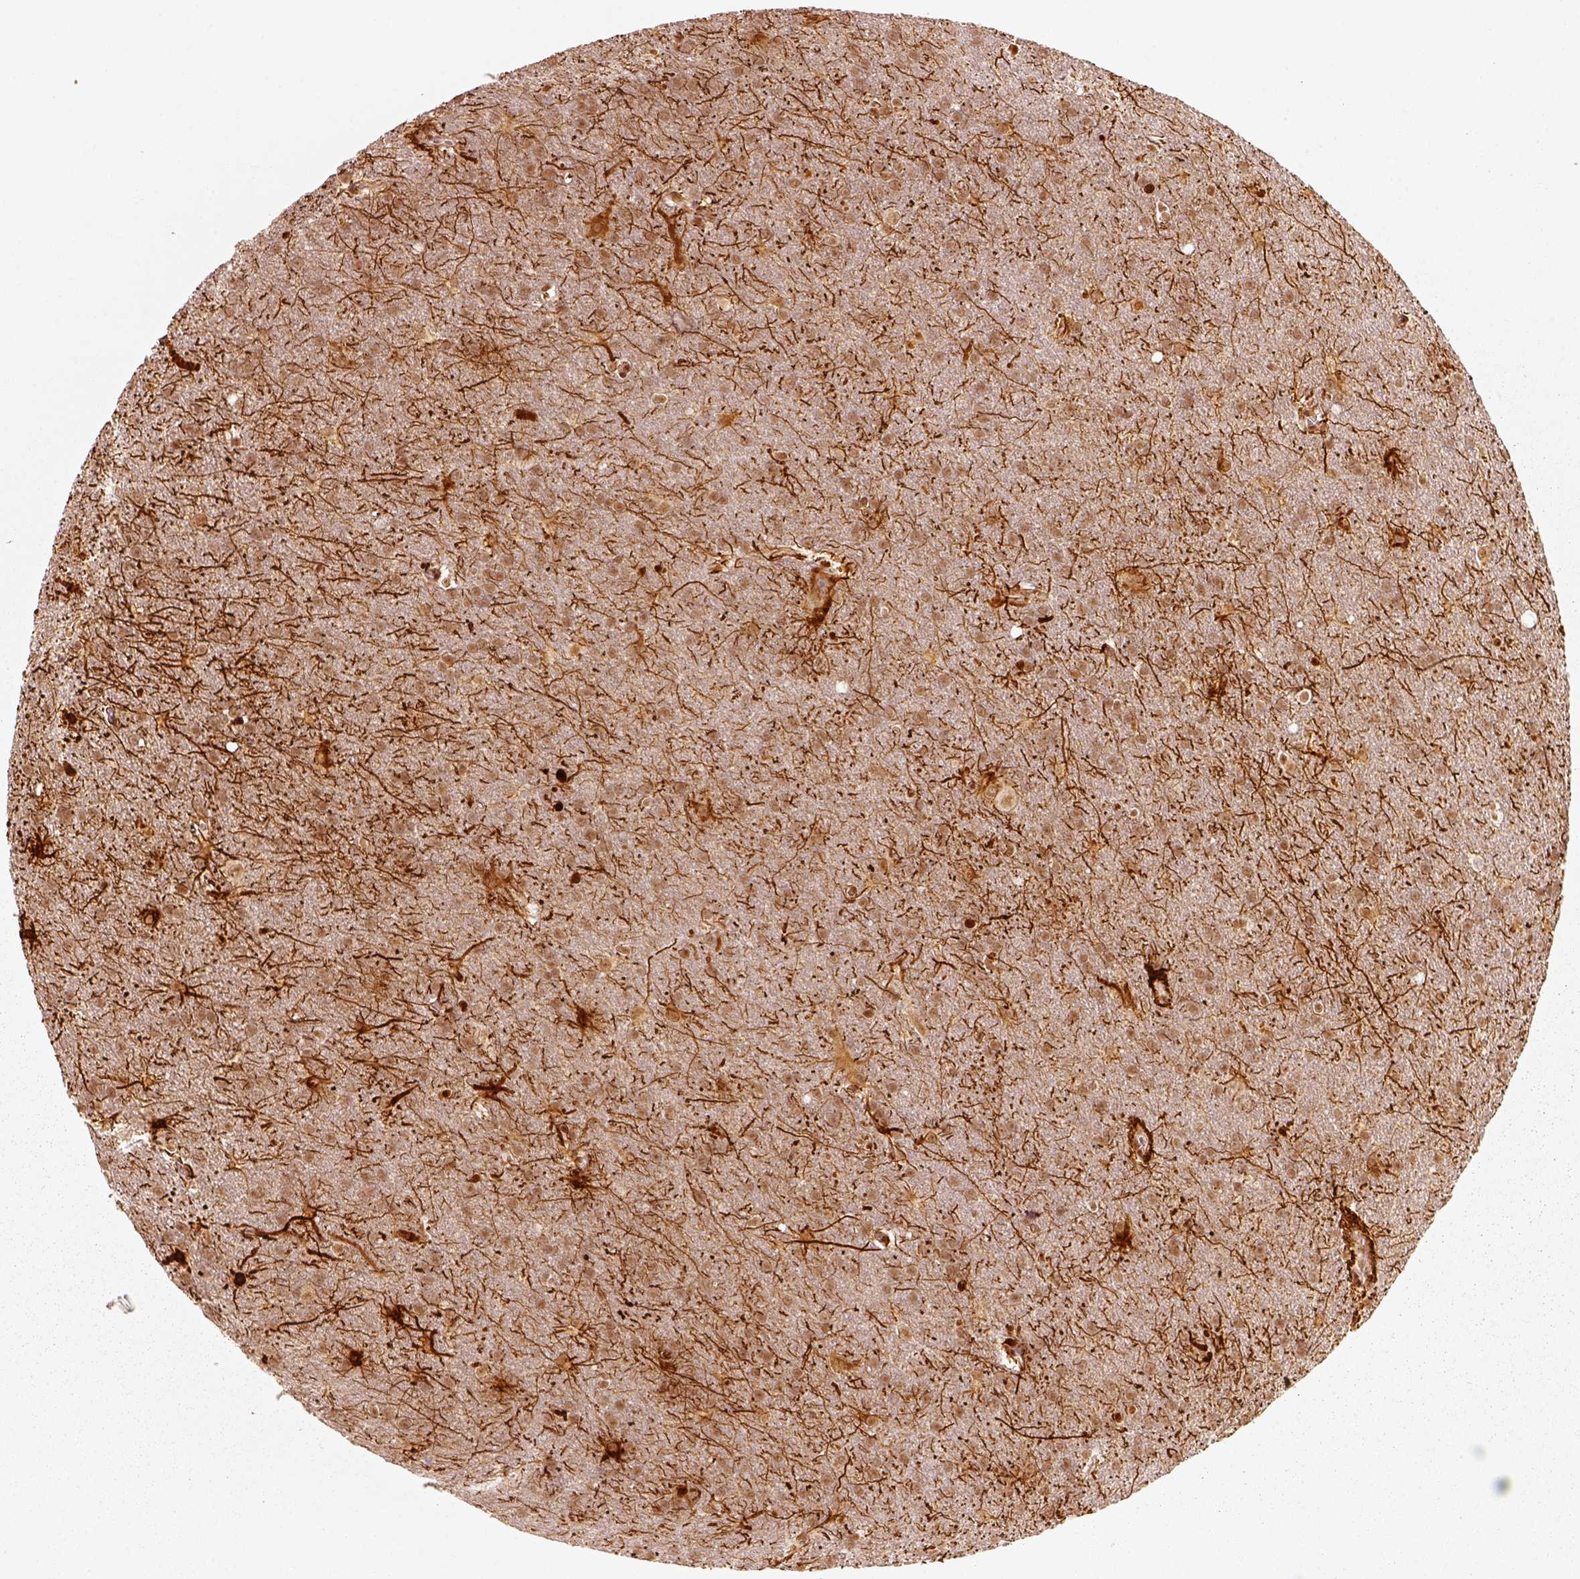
{"staining": {"intensity": "moderate", "quantity": ">75%", "location": "nuclear"}, "tissue": "glioma", "cell_type": "Tumor cells", "image_type": "cancer", "snomed": [{"axis": "morphology", "description": "Glioma, malignant, Low grade"}, {"axis": "topography", "description": "Brain"}], "caption": "Immunohistochemical staining of human malignant glioma (low-grade) displays moderate nuclear protein positivity in about >75% of tumor cells. (DAB (3,3'-diaminobenzidine) IHC, brown staining for protein, blue staining for nuclei).", "gene": "GMEB2", "patient": {"sex": "male", "age": 58}}